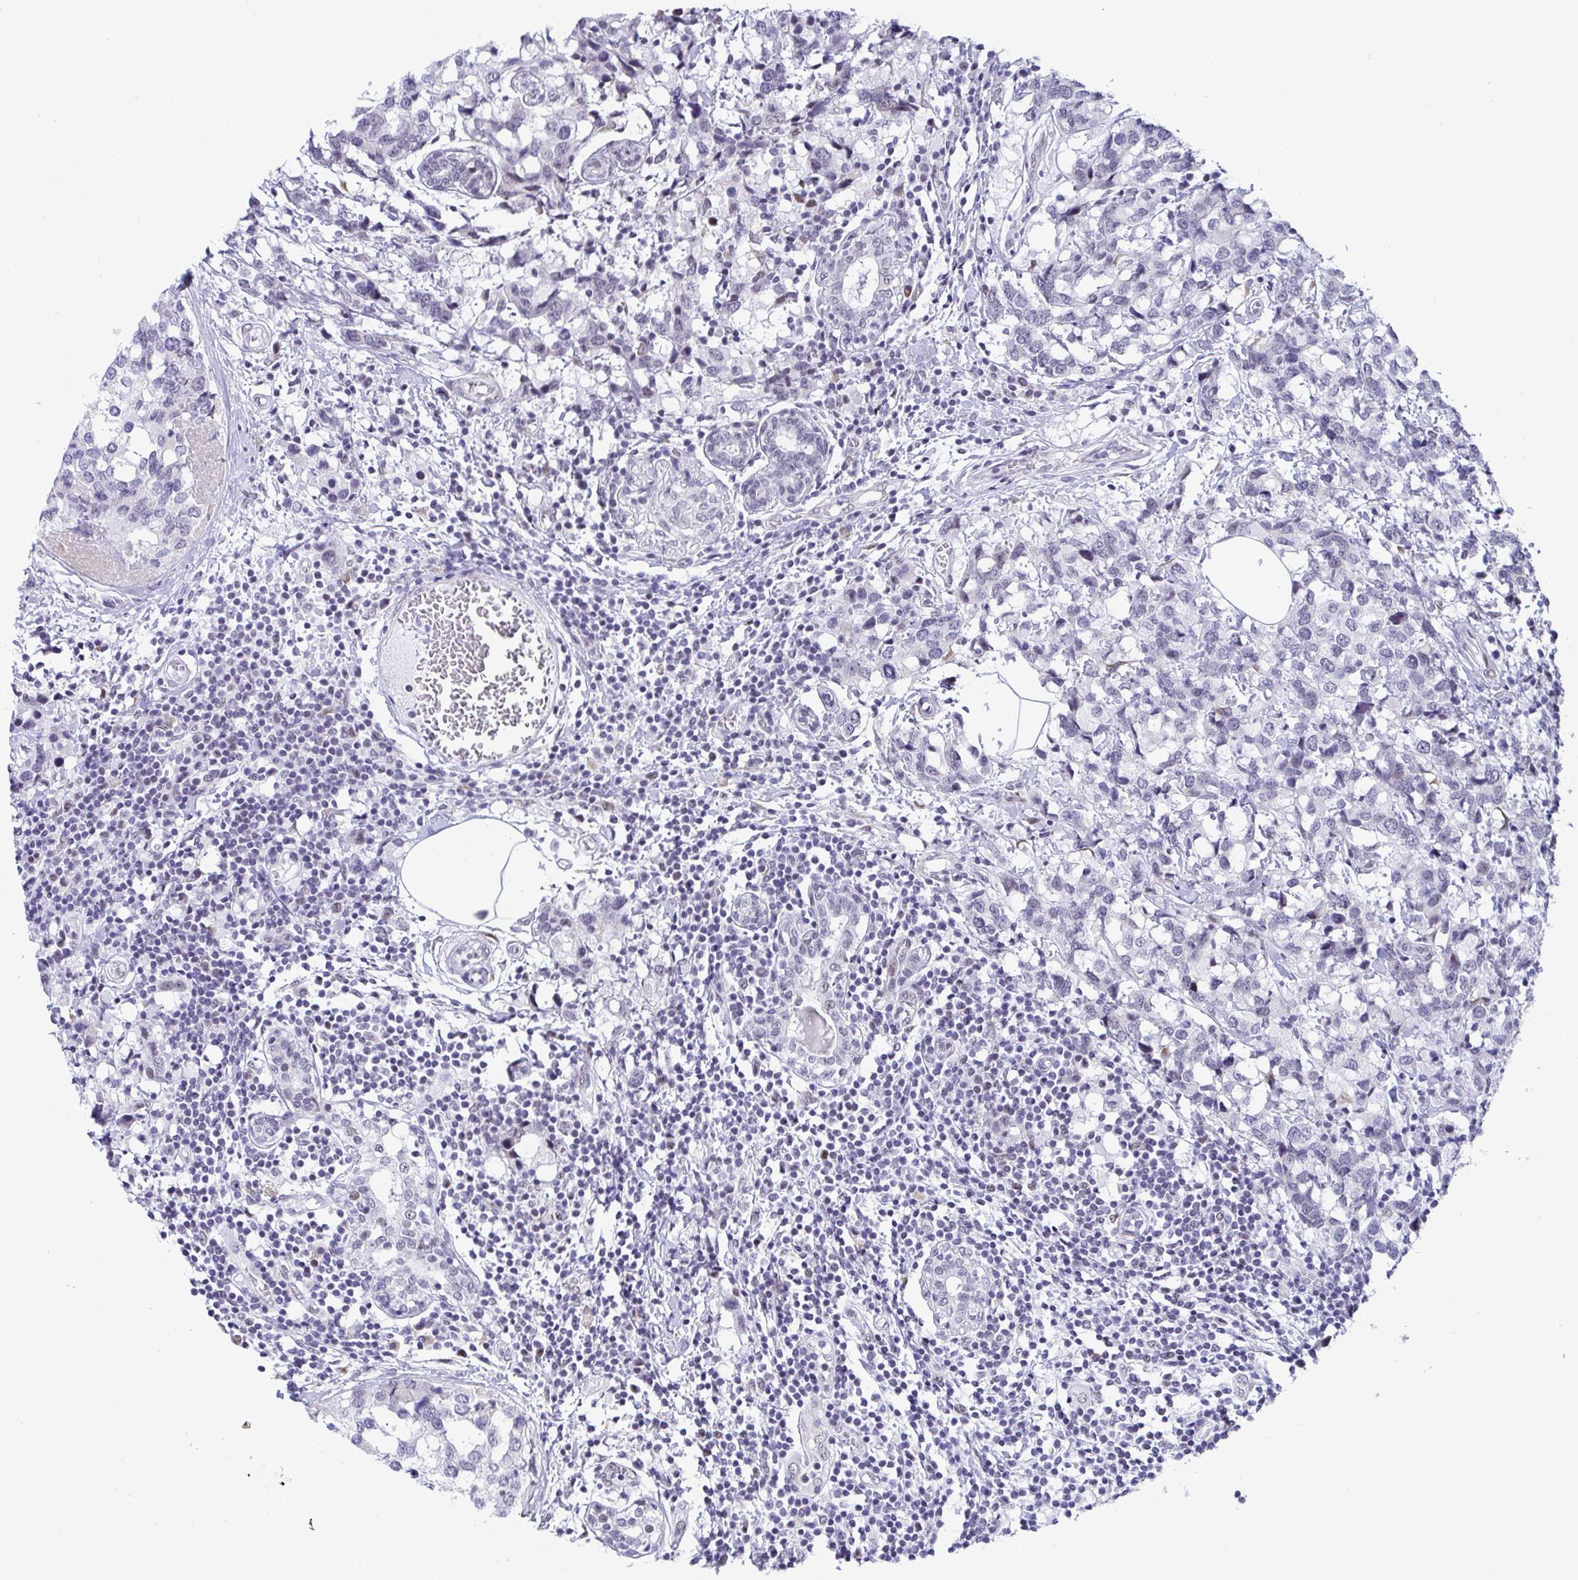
{"staining": {"intensity": "negative", "quantity": "none", "location": "none"}, "tissue": "breast cancer", "cell_type": "Tumor cells", "image_type": "cancer", "snomed": [{"axis": "morphology", "description": "Lobular carcinoma"}, {"axis": "topography", "description": "Breast"}], "caption": "Tumor cells are negative for brown protein staining in breast cancer.", "gene": "WDR72", "patient": {"sex": "female", "age": 59}}